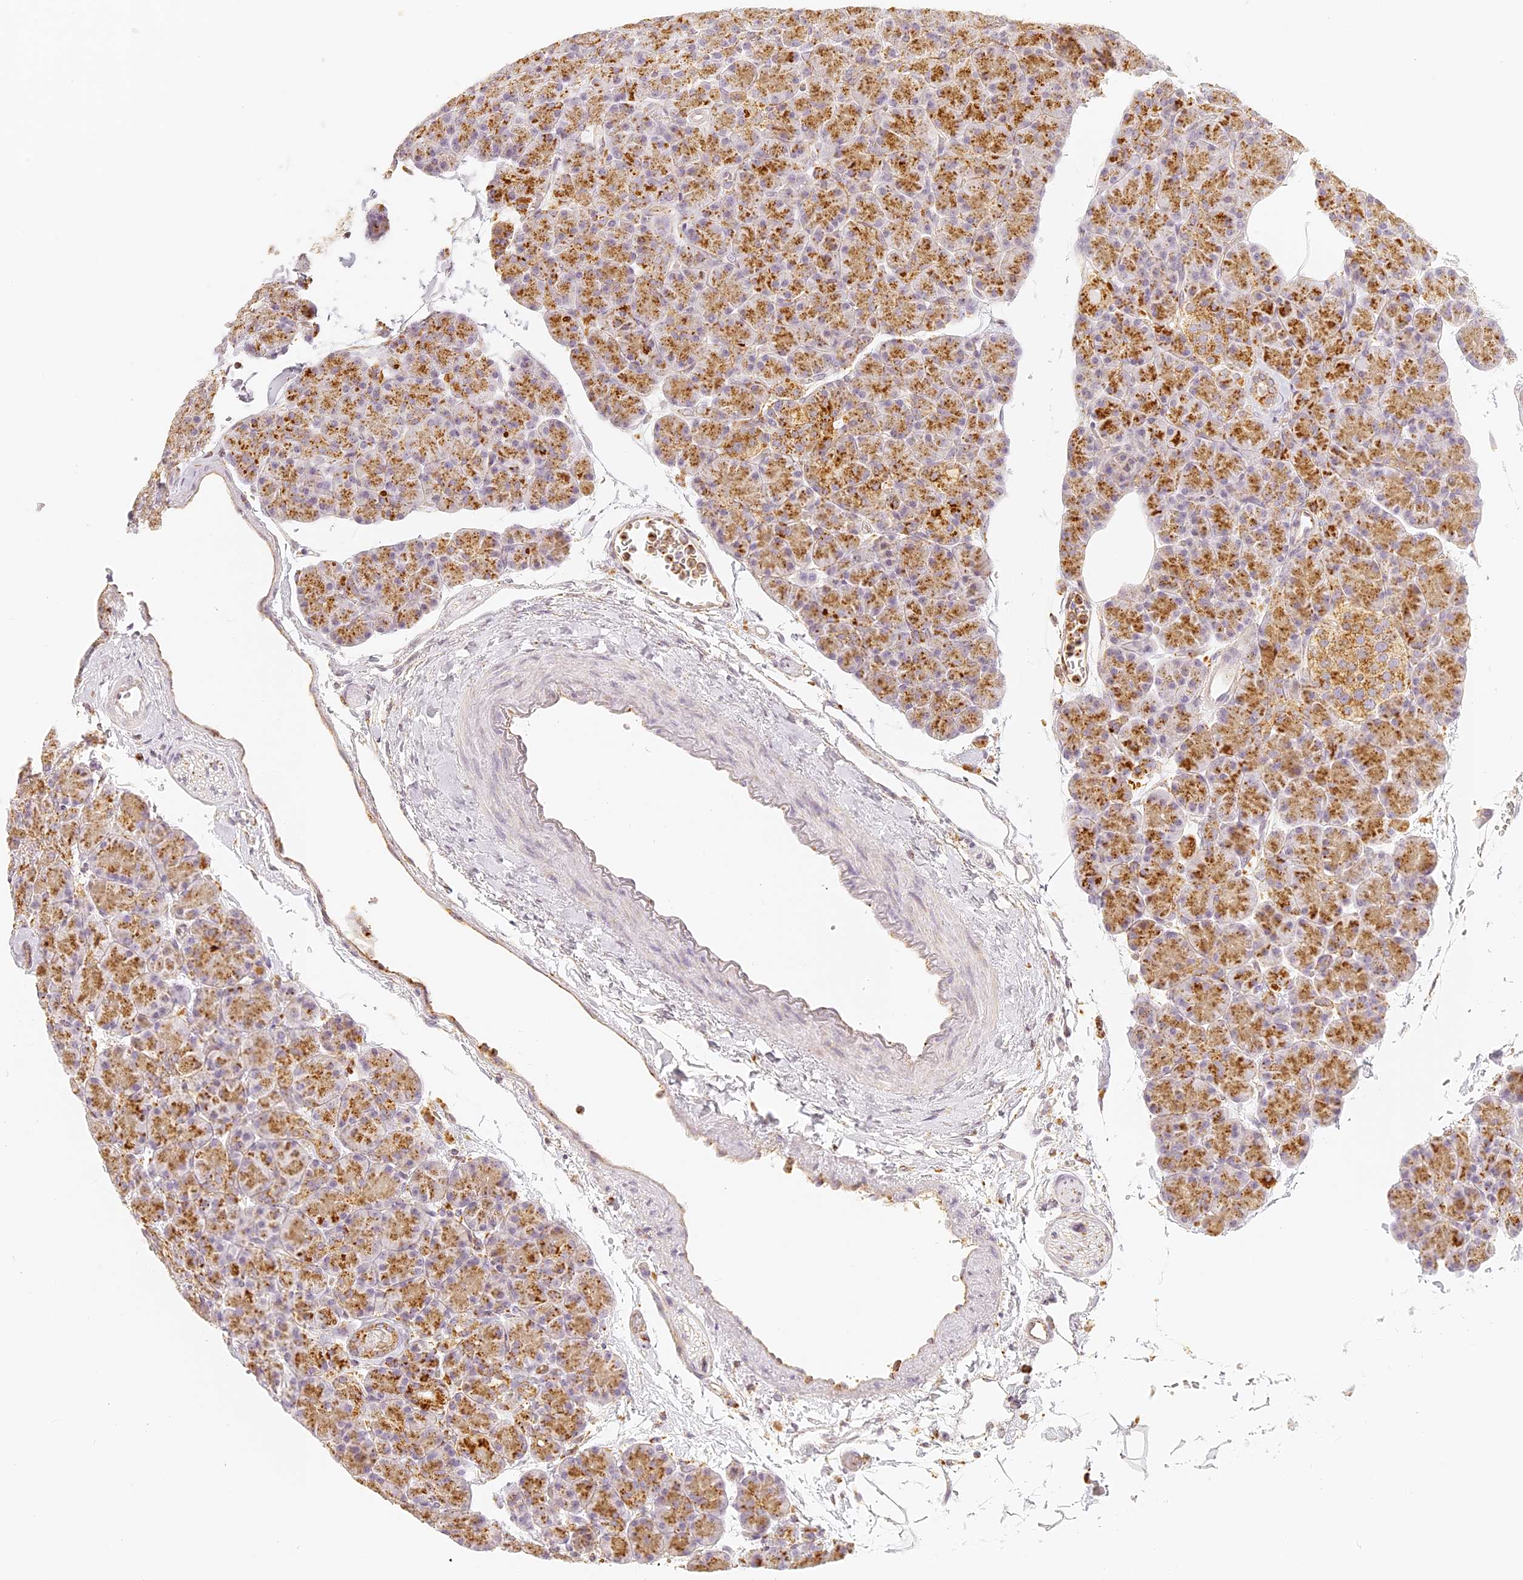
{"staining": {"intensity": "moderate", "quantity": ">75%", "location": "cytoplasmic/membranous"}, "tissue": "pancreas", "cell_type": "Exocrine glandular cells", "image_type": "normal", "snomed": [{"axis": "morphology", "description": "Normal tissue, NOS"}, {"axis": "topography", "description": "Pancreas"}], "caption": "Moderate cytoplasmic/membranous positivity is identified in about >75% of exocrine glandular cells in benign pancreas. (brown staining indicates protein expression, while blue staining denotes nuclei).", "gene": "LAMP2", "patient": {"sex": "female", "age": 43}}